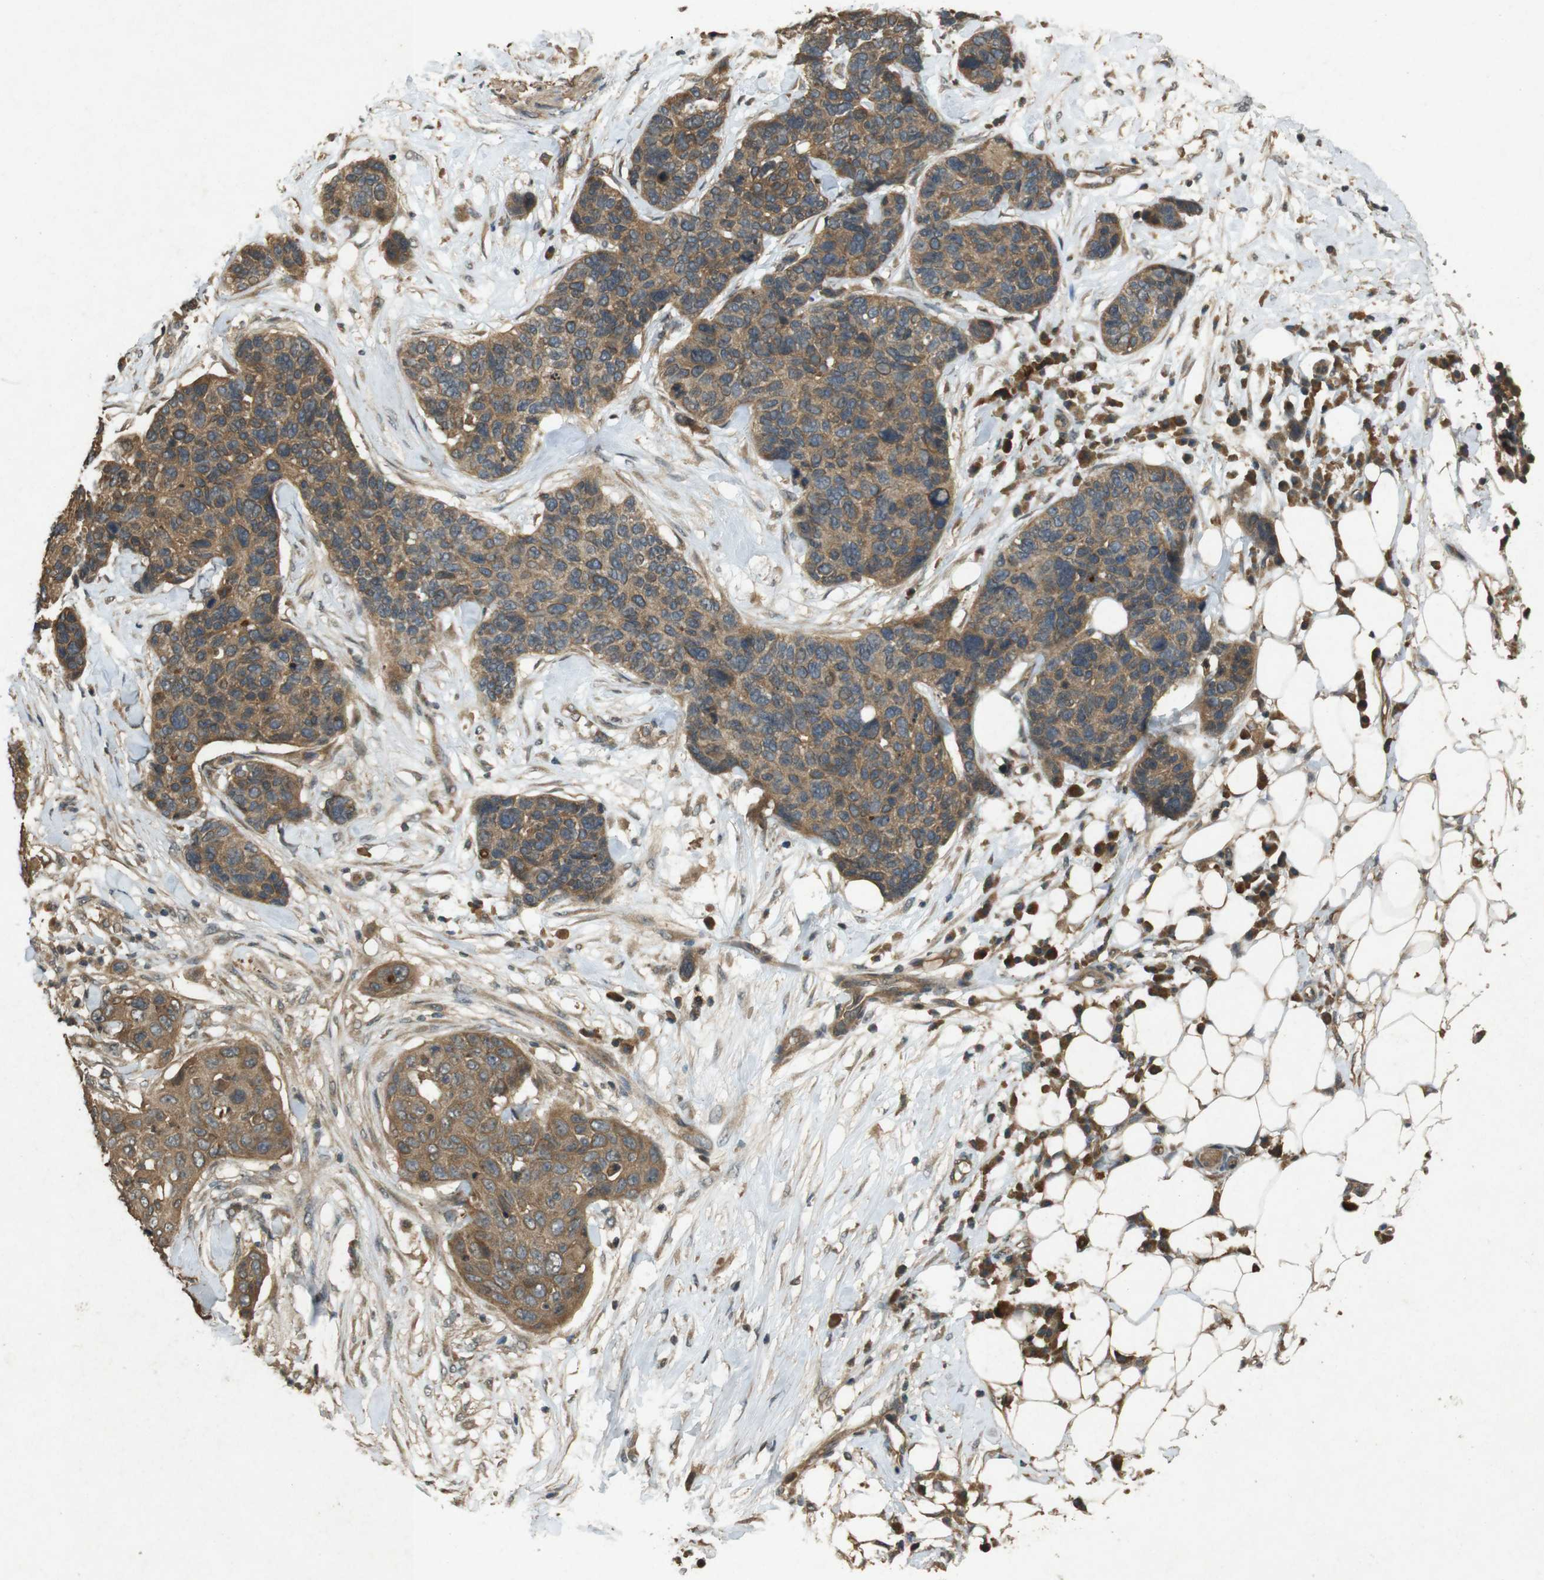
{"staining": {"intensity": "moderate", "quantity": ">75%", "location": "cytoplasmic/membranous"}, "tissue": "skin cancer", "cell_type": "Tumor cells", "image_type": "cancer", "snomed": [{"axis": "morphology", "description": "Squamous cell carcinoma in situ, NOS"}, {"axis": "morphology", "description": "Squamous cell carcinoma, NOS"}, {"axis": "topography", "description": "Skin"}], "caption": "Approximately >75% of tumor cells in squamous cell carcinoma (skin) exhibit moderate cytoplasmic/membranous protein staining as visualized by brown immunohistochemical staining.", "gene": "TAP1", "patient": {"sex": "male", "age": 93}}